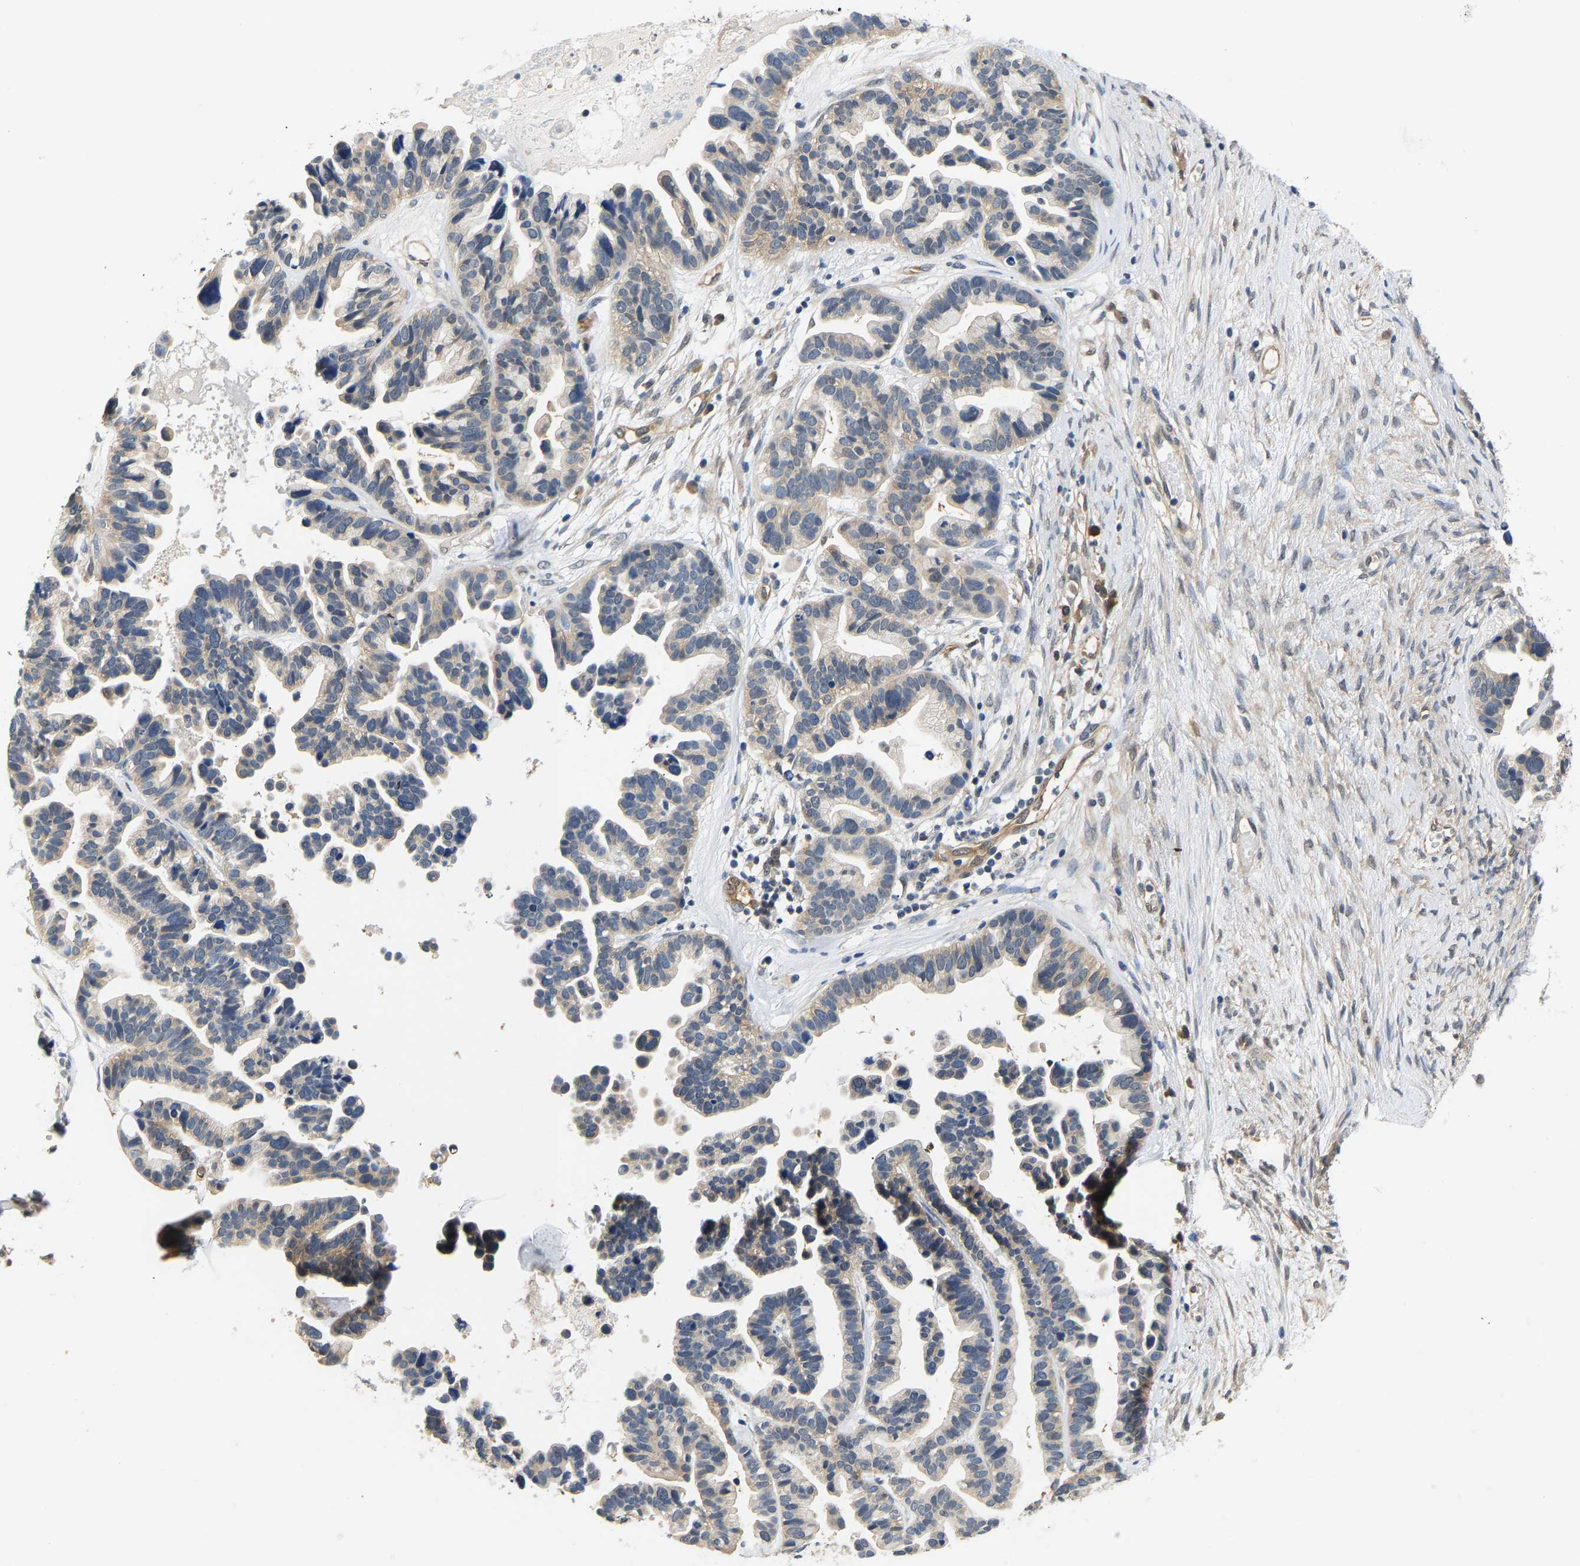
{"staining": {"intensity": "weak", "quantity": ">75%", "location": "cytoplasmic/membranous"}, "tissue": "ovarian cancer", "cell_type": "Tumor cells", "image_type": "cancer", "snomed": [{"axis": "morphology", "description": "Cystadenocarcinoma, serous, NOS"}, {"axis": "topography", "description": "Ovary"}], "caption": "Protein analysis of ovarian serous cystadenocarcinoma tissue exhibits weak cytoplasmic/membranous staining in approximately >75% of tumor cells. The protein of interest is stained brown, and the nuclei are stained in blue (DAB IHC with brightfield microscopy, high magnification).", "gene": "ARHGEF12", "patient": {"sex": "female", "age": 56}}